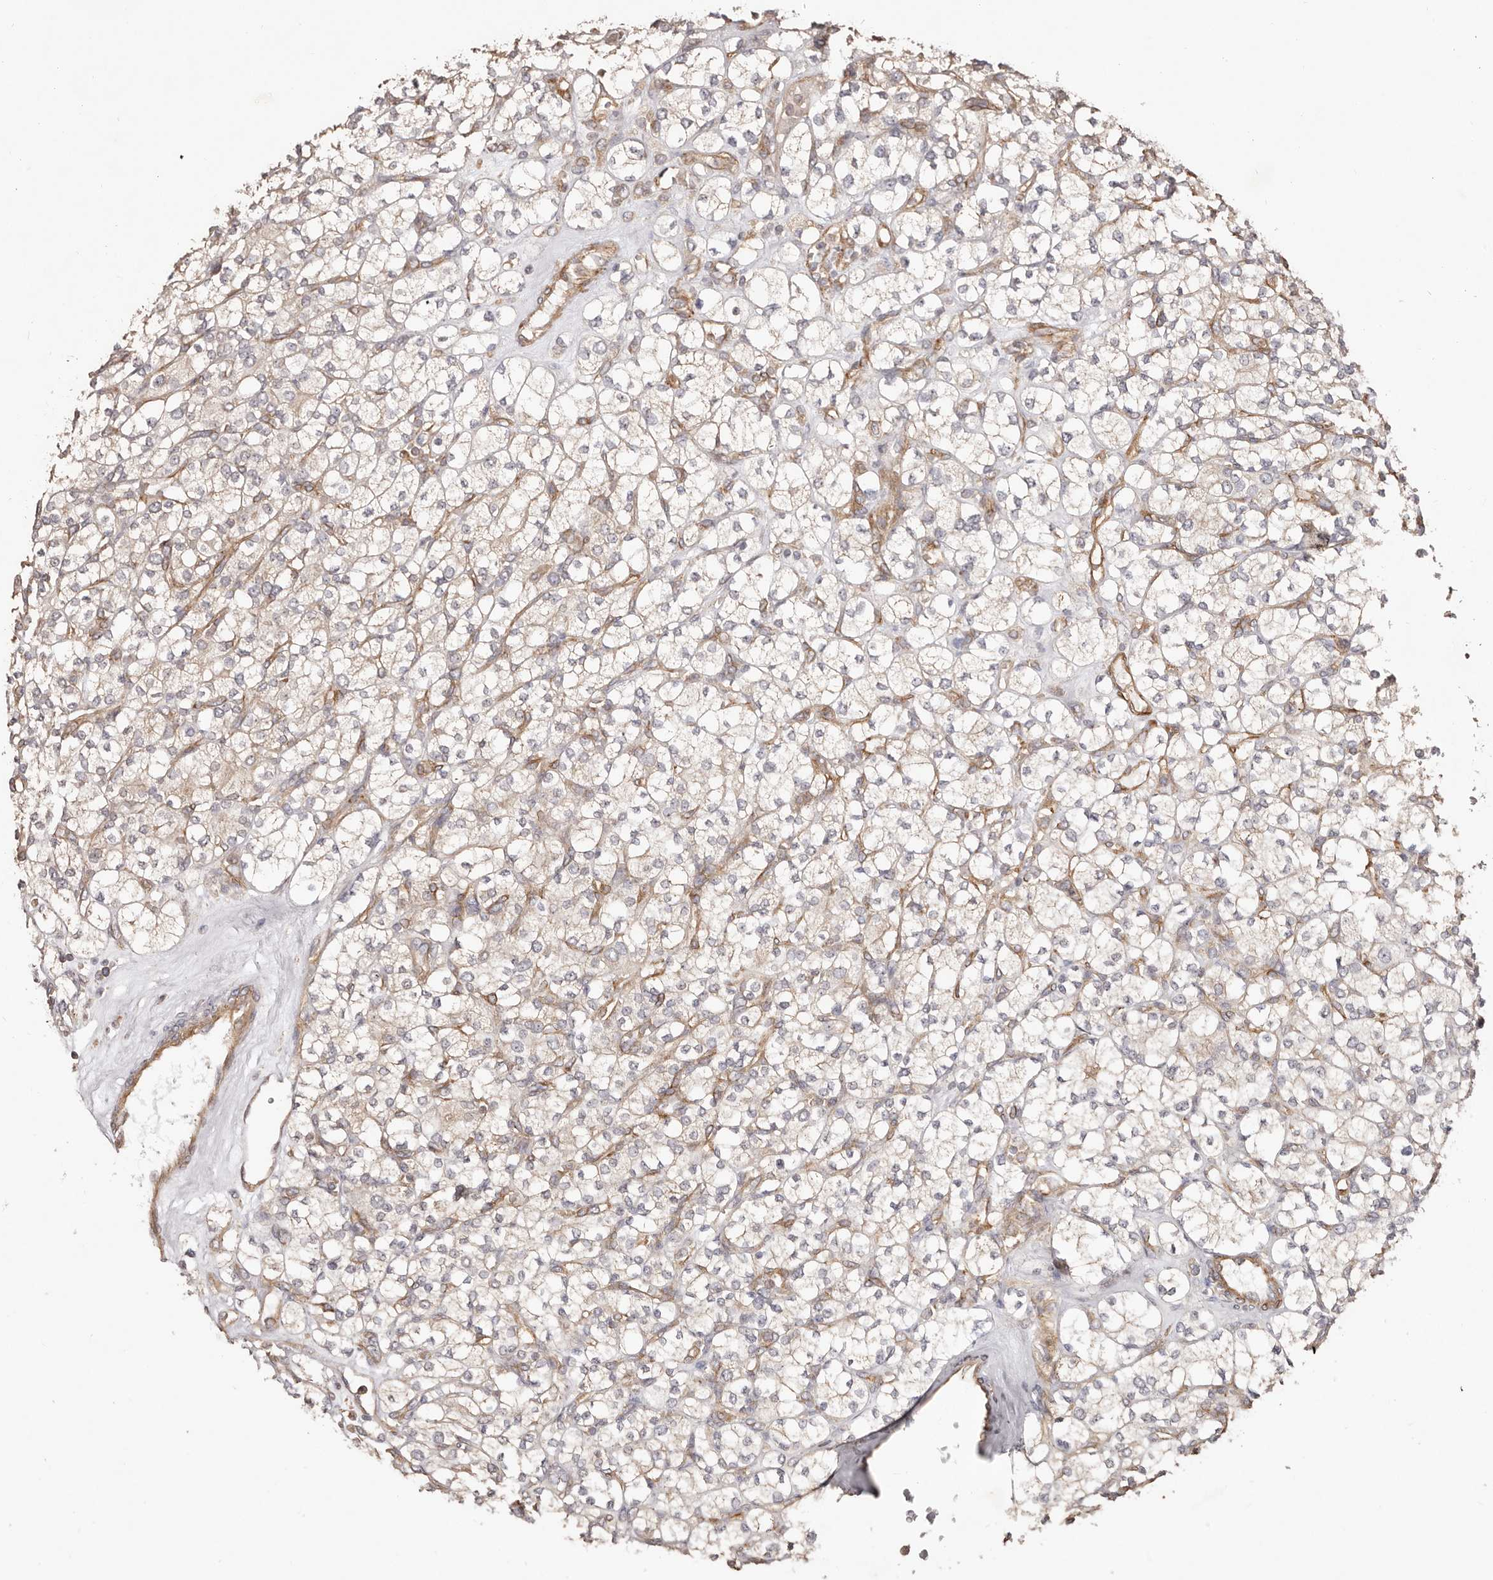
{"staining": {"intensity": "weak", "quantity": "<25%", "location": "cytoplasmic/membranous"}, "tissue": "renal cancer", "cell_type": "Tumor cells", "image_type": "cancer", "snomed": [{"axis": "morphology", "description": "Adenocarcinoma, NOS"}, {"axis": "topography", "description": "Kidney"}], "caption": "Immunohistochemistry (IHC) histopathology image of renal cancer (adenocarcinoma) stained for a protein (brown), which reveals no positivity in tumor cells. The staining is performed using DAB (3,3'-diaminobenzidine) brown chromogen with nuclei counter-stained in using hematoxylin.", "gene": "RPS6", "patient": {"sex": "male", "age": 77}}